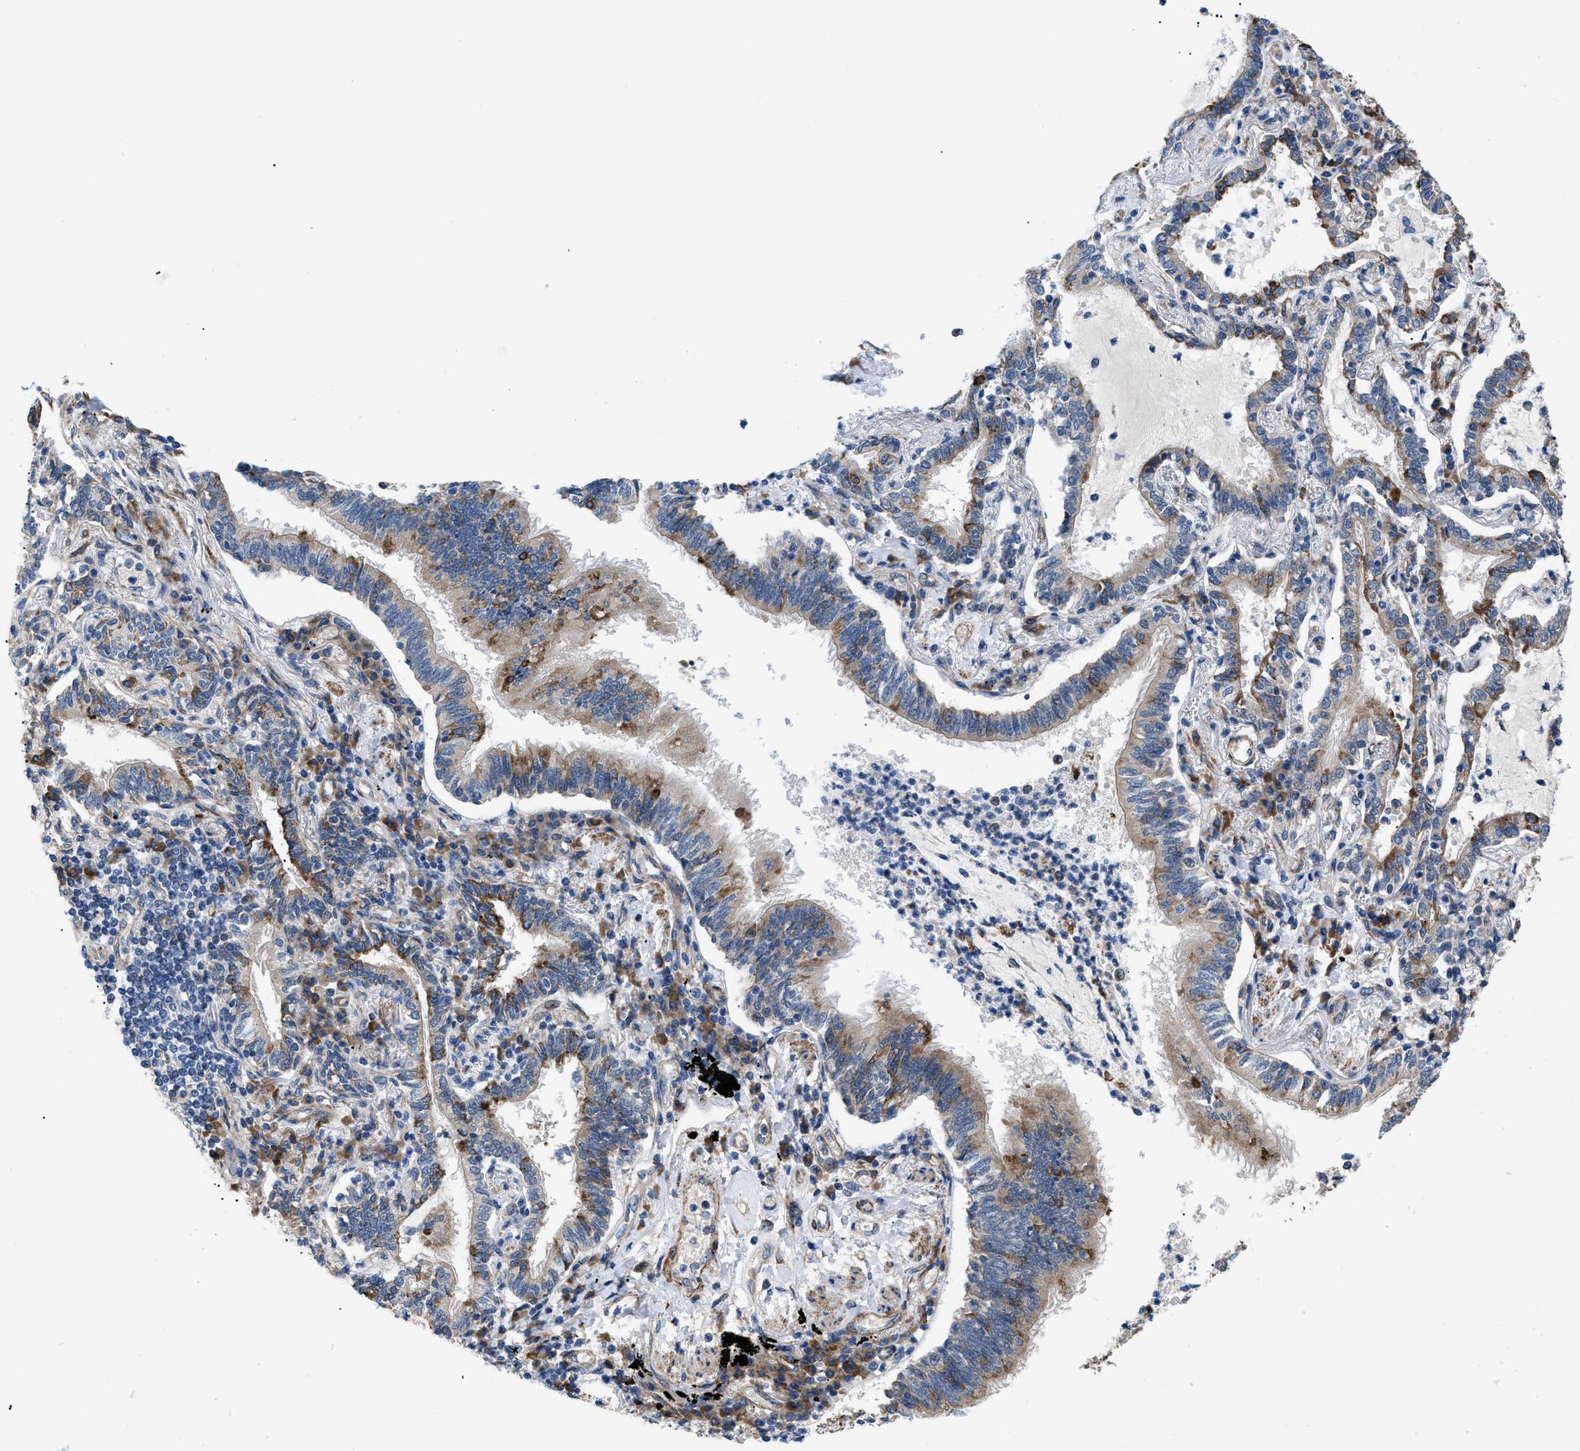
{"staining": {"intensity": "moderate", "quantity": ">75%", "location": "cytoplasmic/membranous"}, "tissue": "lung cancer", "cell_type": "Tumor cells", "image_type": "cancer", "snomed": [{"axis": "morphology", "description": "Normal tissue, NOS"}, {"axis": "morphology", "description": "Adenocarcinoma, NOS"}, {"axis": "topography", "description": "Bronchus"}, {"axis": "topography", "description": "Lung"}], "caption": "Immunohistochemical staining of human adenocarcinoma (lung) reveals moderate cytoplasmic/membranous protein positivity in about >75% of tumor cells.", "gene": "MYO10", "patient": {"sex": "female", "age": 70}}